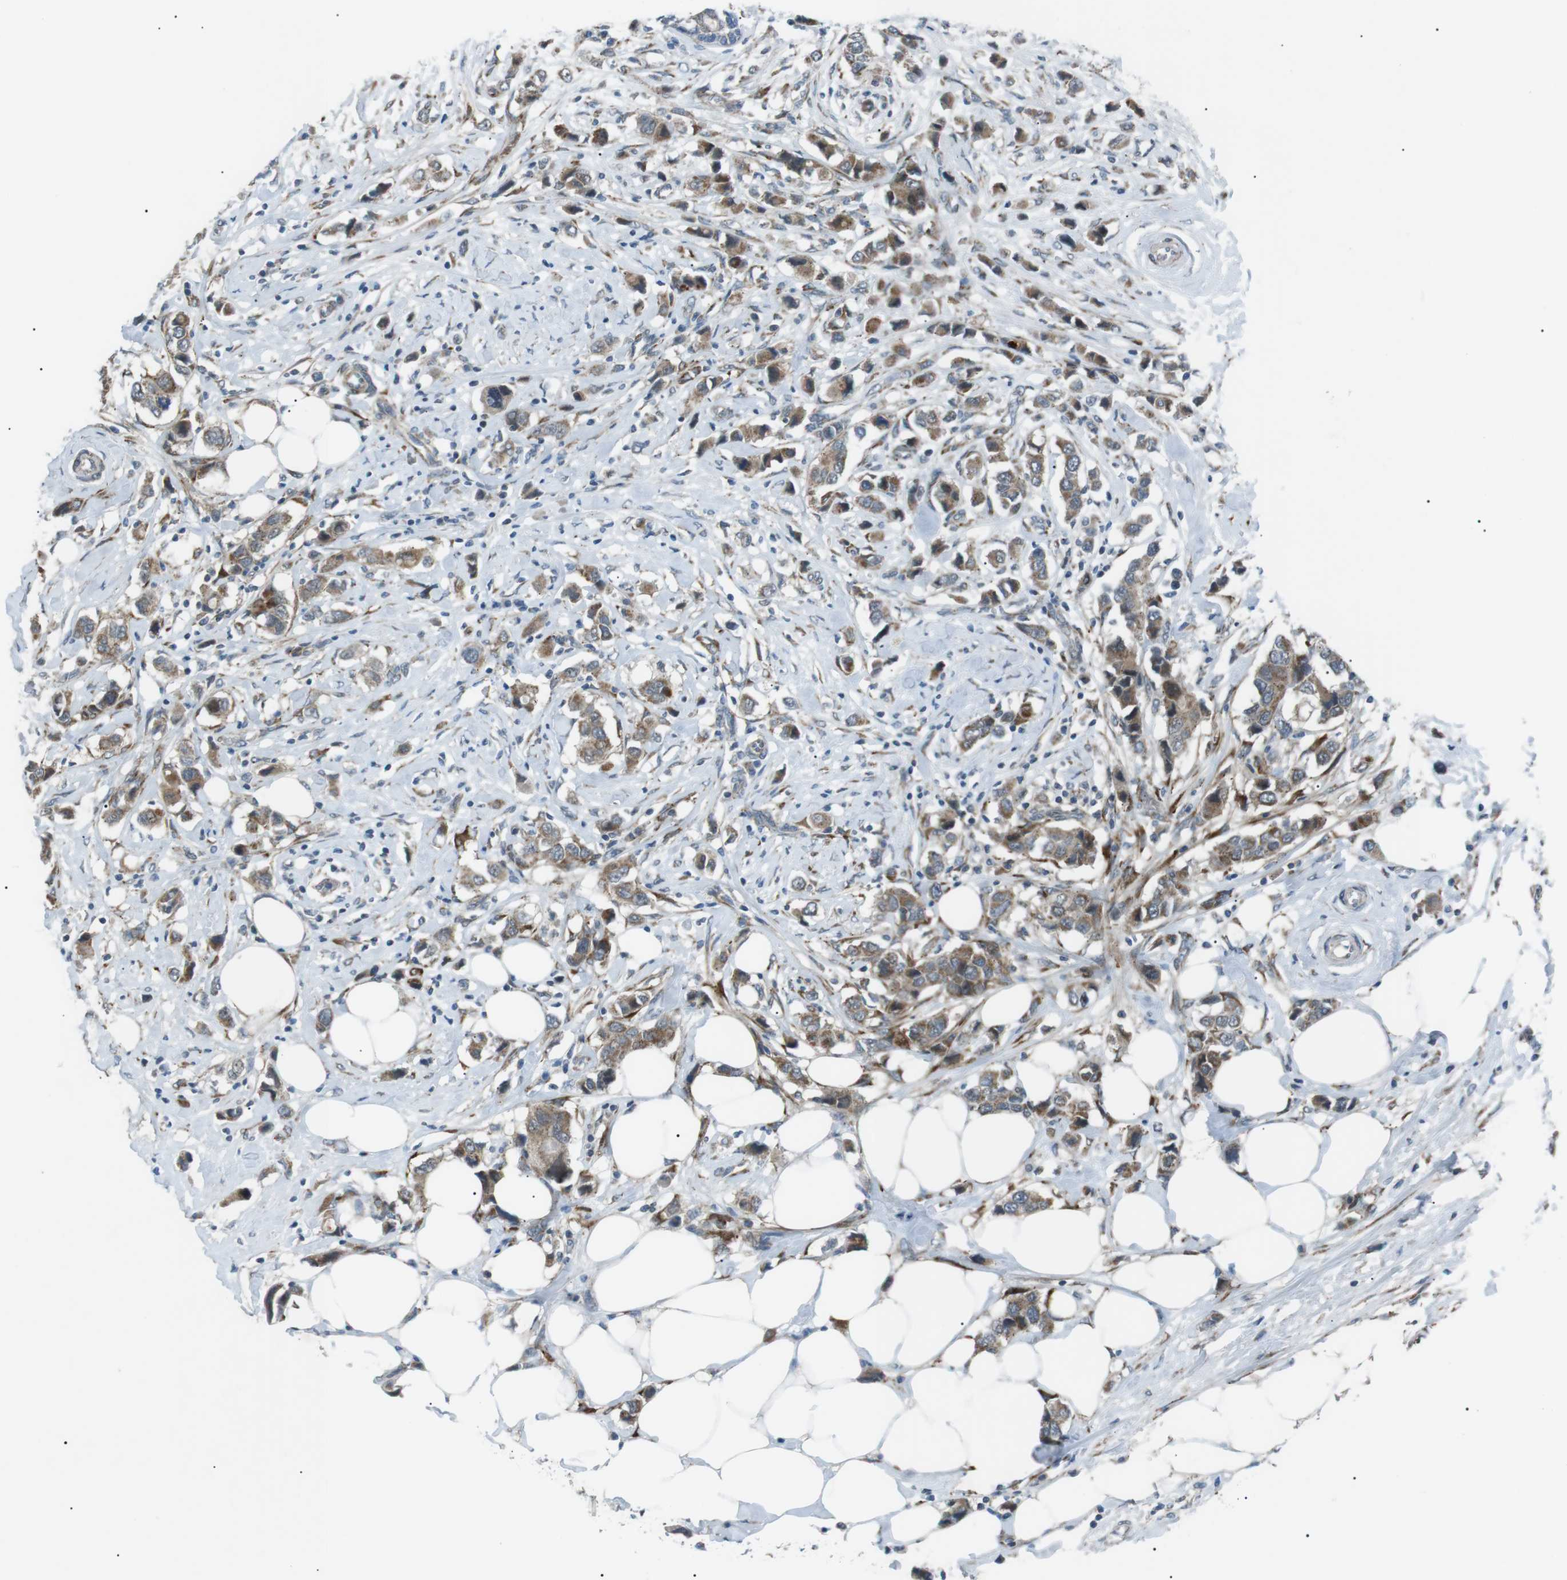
{"staining": {"intensity": "moderate", "quantity": ">75%", "location": "cytoplasmic/membranous"}, "tissue": "breast cancer", "cell_type": "Tumor cells", "image_type": "cancer", "snomed": [{"axis": "morphology", "description": "Normal tissue, NOS"}, {"axis": "morphology", "description": "Duct carcinoma"}, {"axis": "topography", "description": "Breast"}], "caption": "A brown stain highlights moderate cytoplasmic/membranous positivity of a protein in human intraductal carcinoma (breast) tumor cells. Using DAB (3,3'-diaminobenzidine) (brown) and hematoxylin (blue) stains, captured at high magnification using brightfield microscopy.", "gene": "ARID5B", "patient": {"sex": "female", "age": 50}}